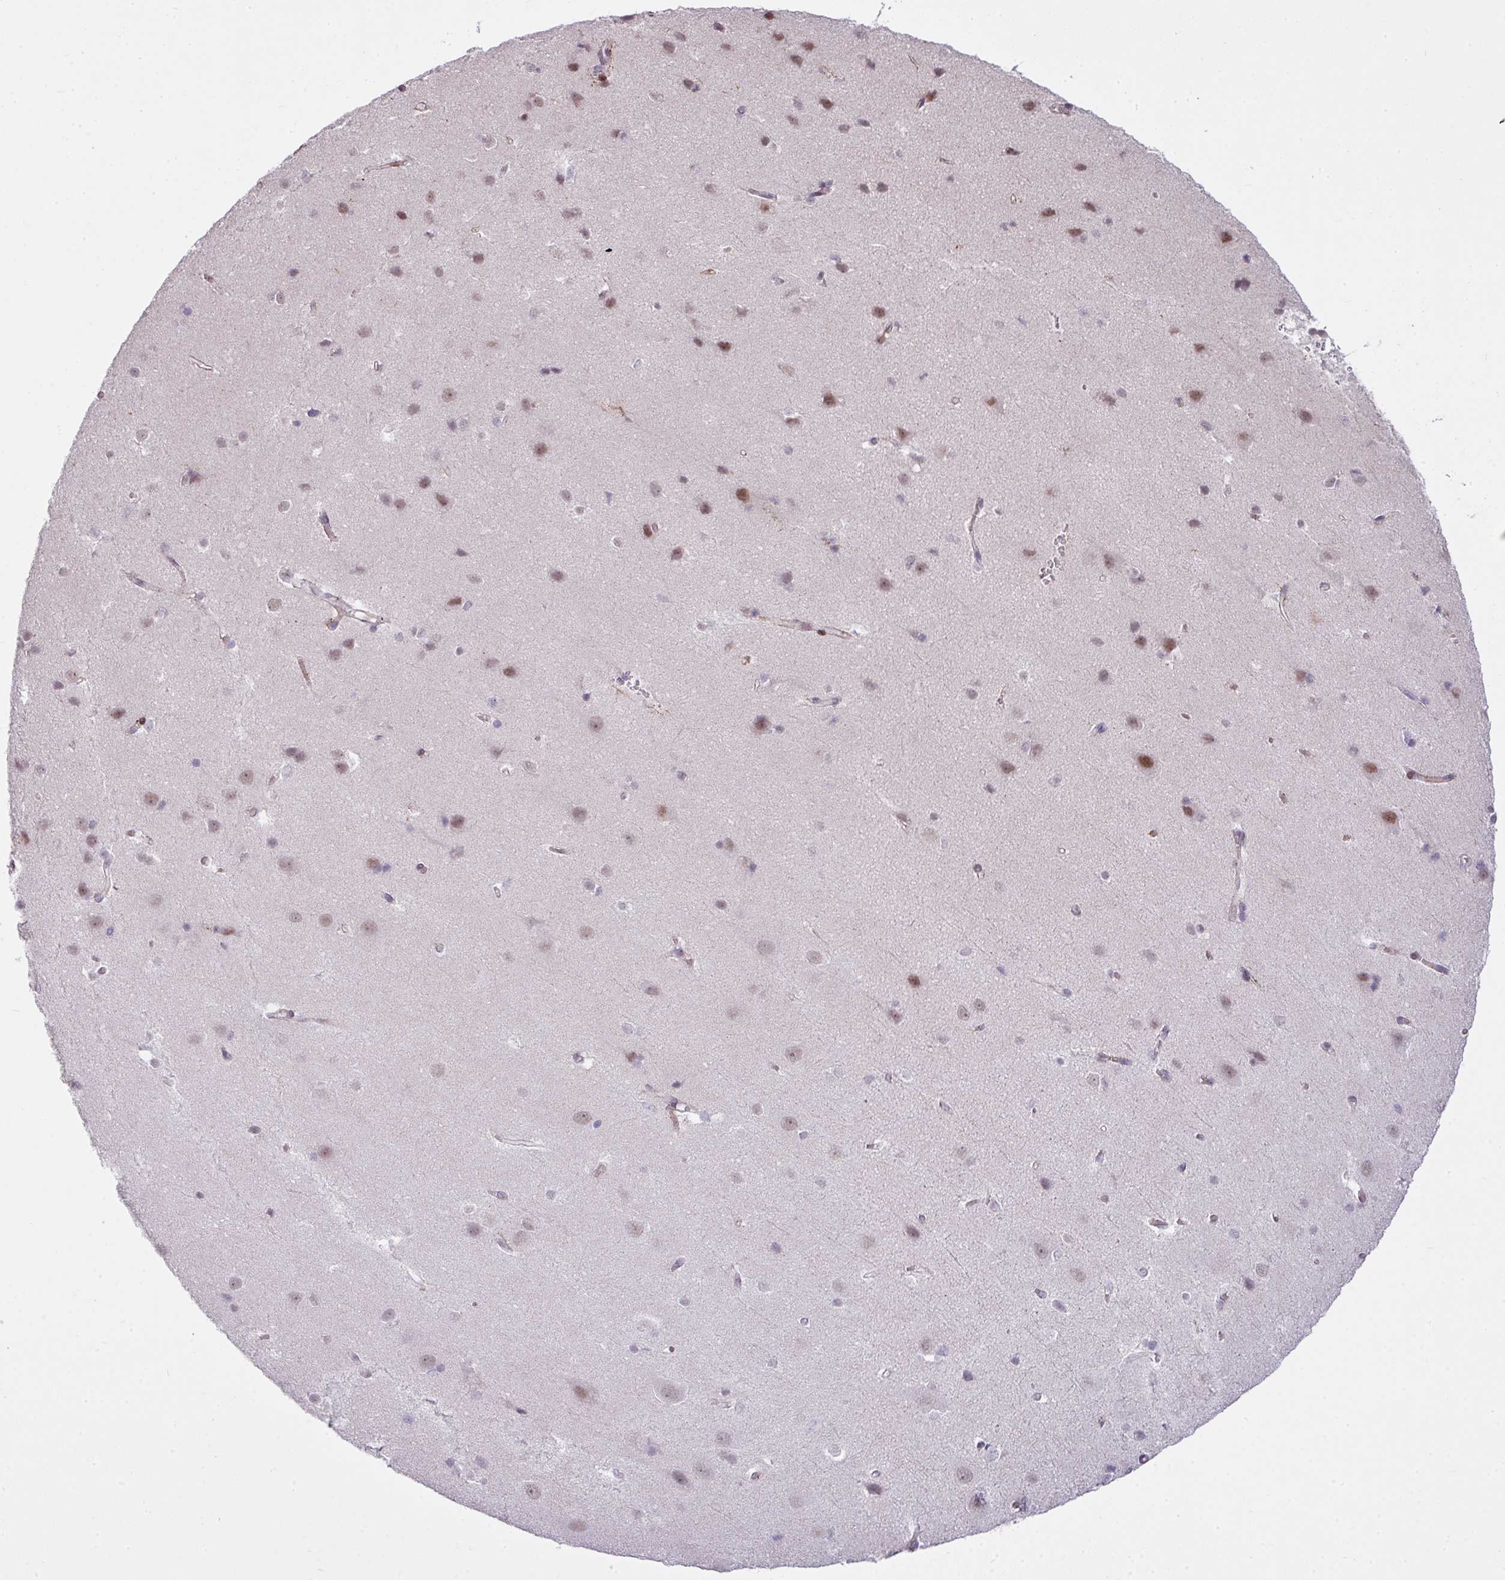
{"staining": {"intensity": "moderate", "quantity": "<25%", "location": "cytoplasmic/membranous,nuclear"}, "tissue": "cerebral cortex", "cell_type": "Endothelial cells", "image_type": "normal", "snomed": [{"axis": "morphology", "description": "Normal tissue, NOS"}, {"axis": "topography", "description": "Cerebral cortex"}], "caption": "Immunohistochemical staining of normal human cerebral cortex displays moderate cytoplasmic/membranous,nuclear protein staining in about <25% of endothelial cells. Using DAB (3,3'-diaminobenzidine) (brown) and hematoxylin (blue) stains, captured at high magnification using brightfield microscopy.", "gene": "ZNF688", "patient": {"sex": "male", "age": 37}}